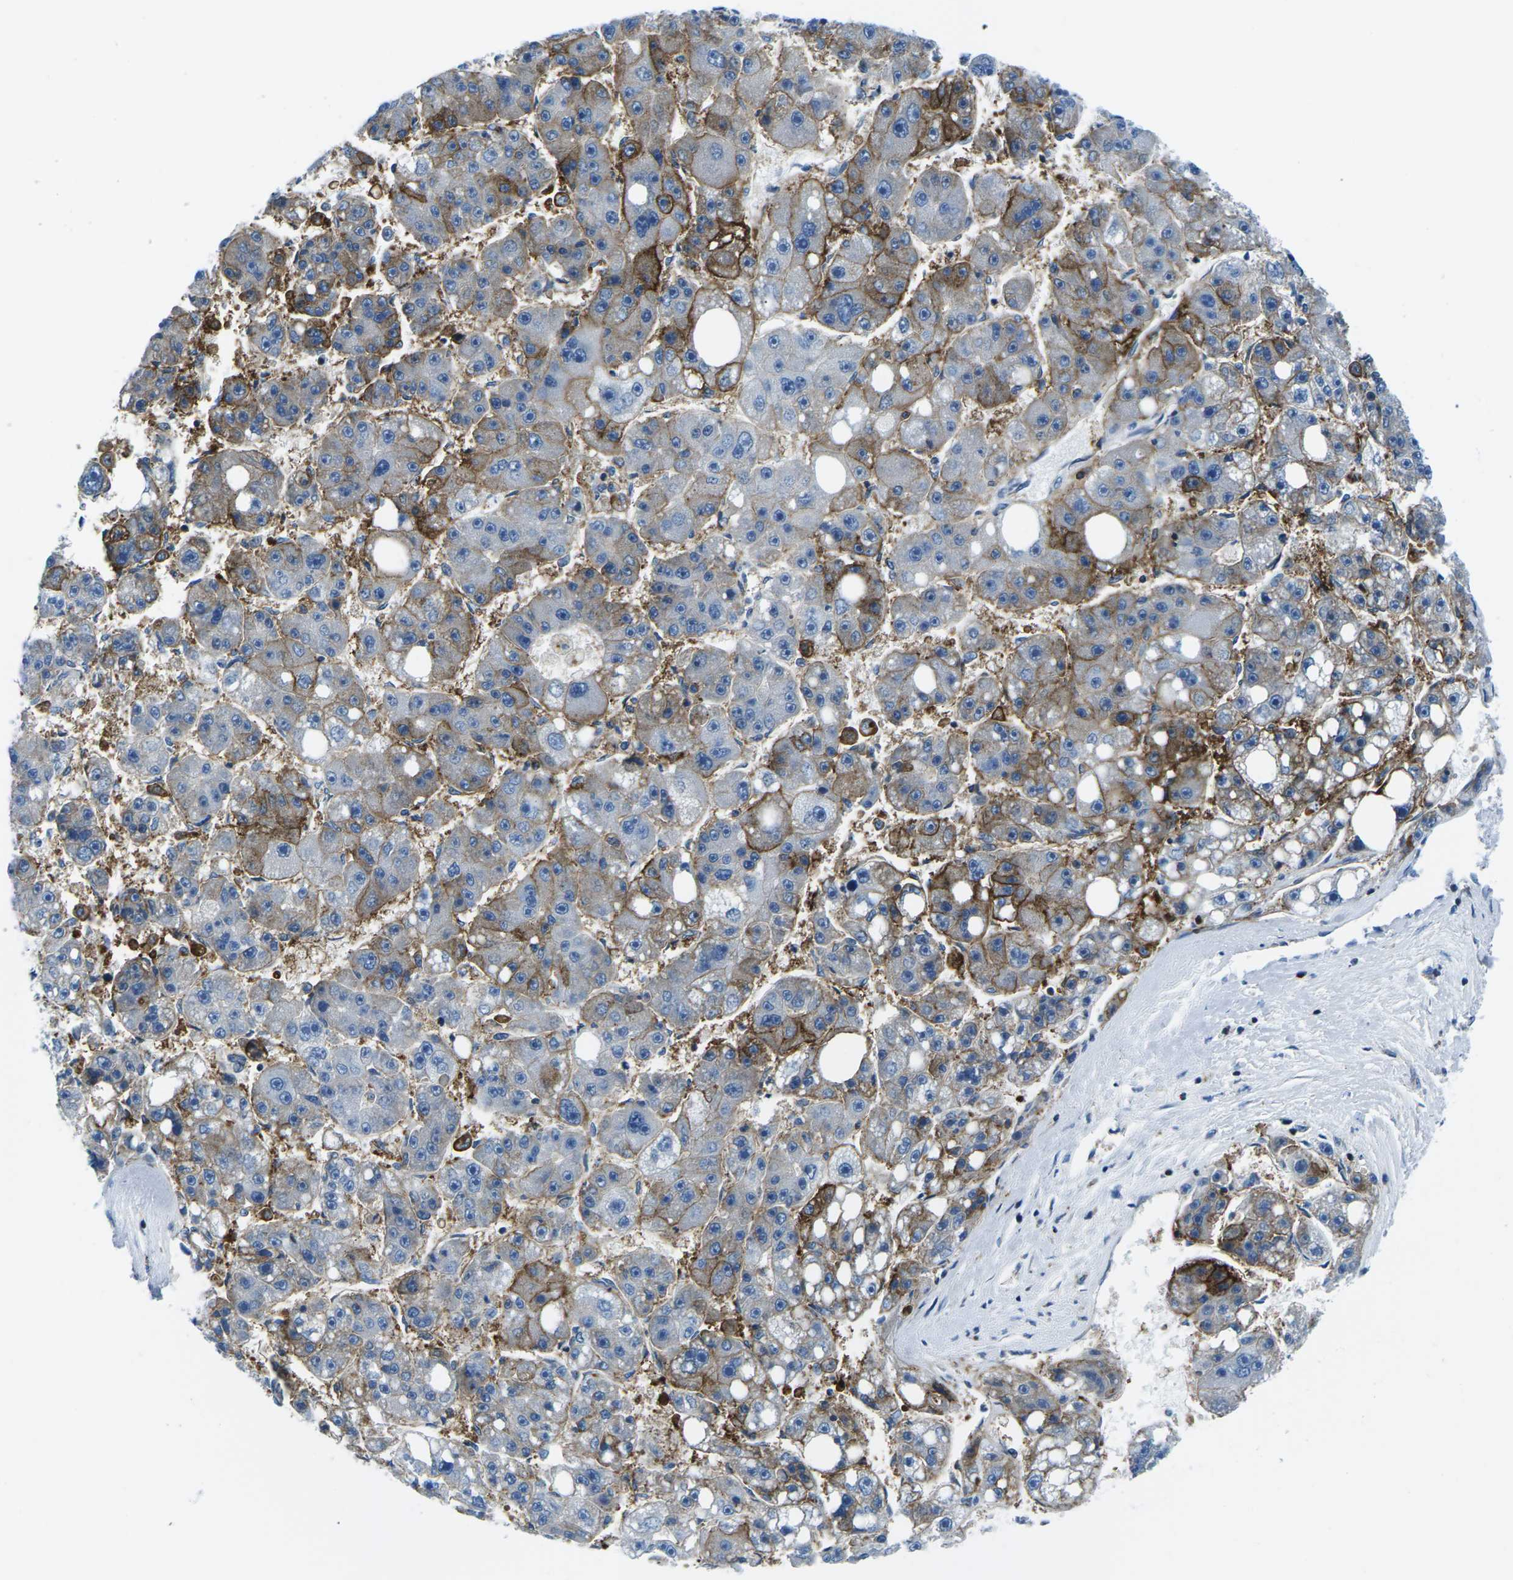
{"staining": {"intensity": "strong", "quantity": "25%-75%", "location": "cytoplasmic/membranous"}, "tissue": "liver cancer", "cell_type": "Tumor cells", "image_type": "cancer", "snomed": [{"axis": "morphology", "description": "Carcinoma, Hepatocellular, NOS"}, {"axis": "topography", "description": "Liver"}], "caption": "This image exhibits immunohistochemistry (IHC) staining of human liver hepatocellular carcinoma, with high strong cytoplasmic/membranous staining in about 25%-75% of tumor cells.", "gene": "SOCS4", "patient": {"sex": "female", "age": 61}}